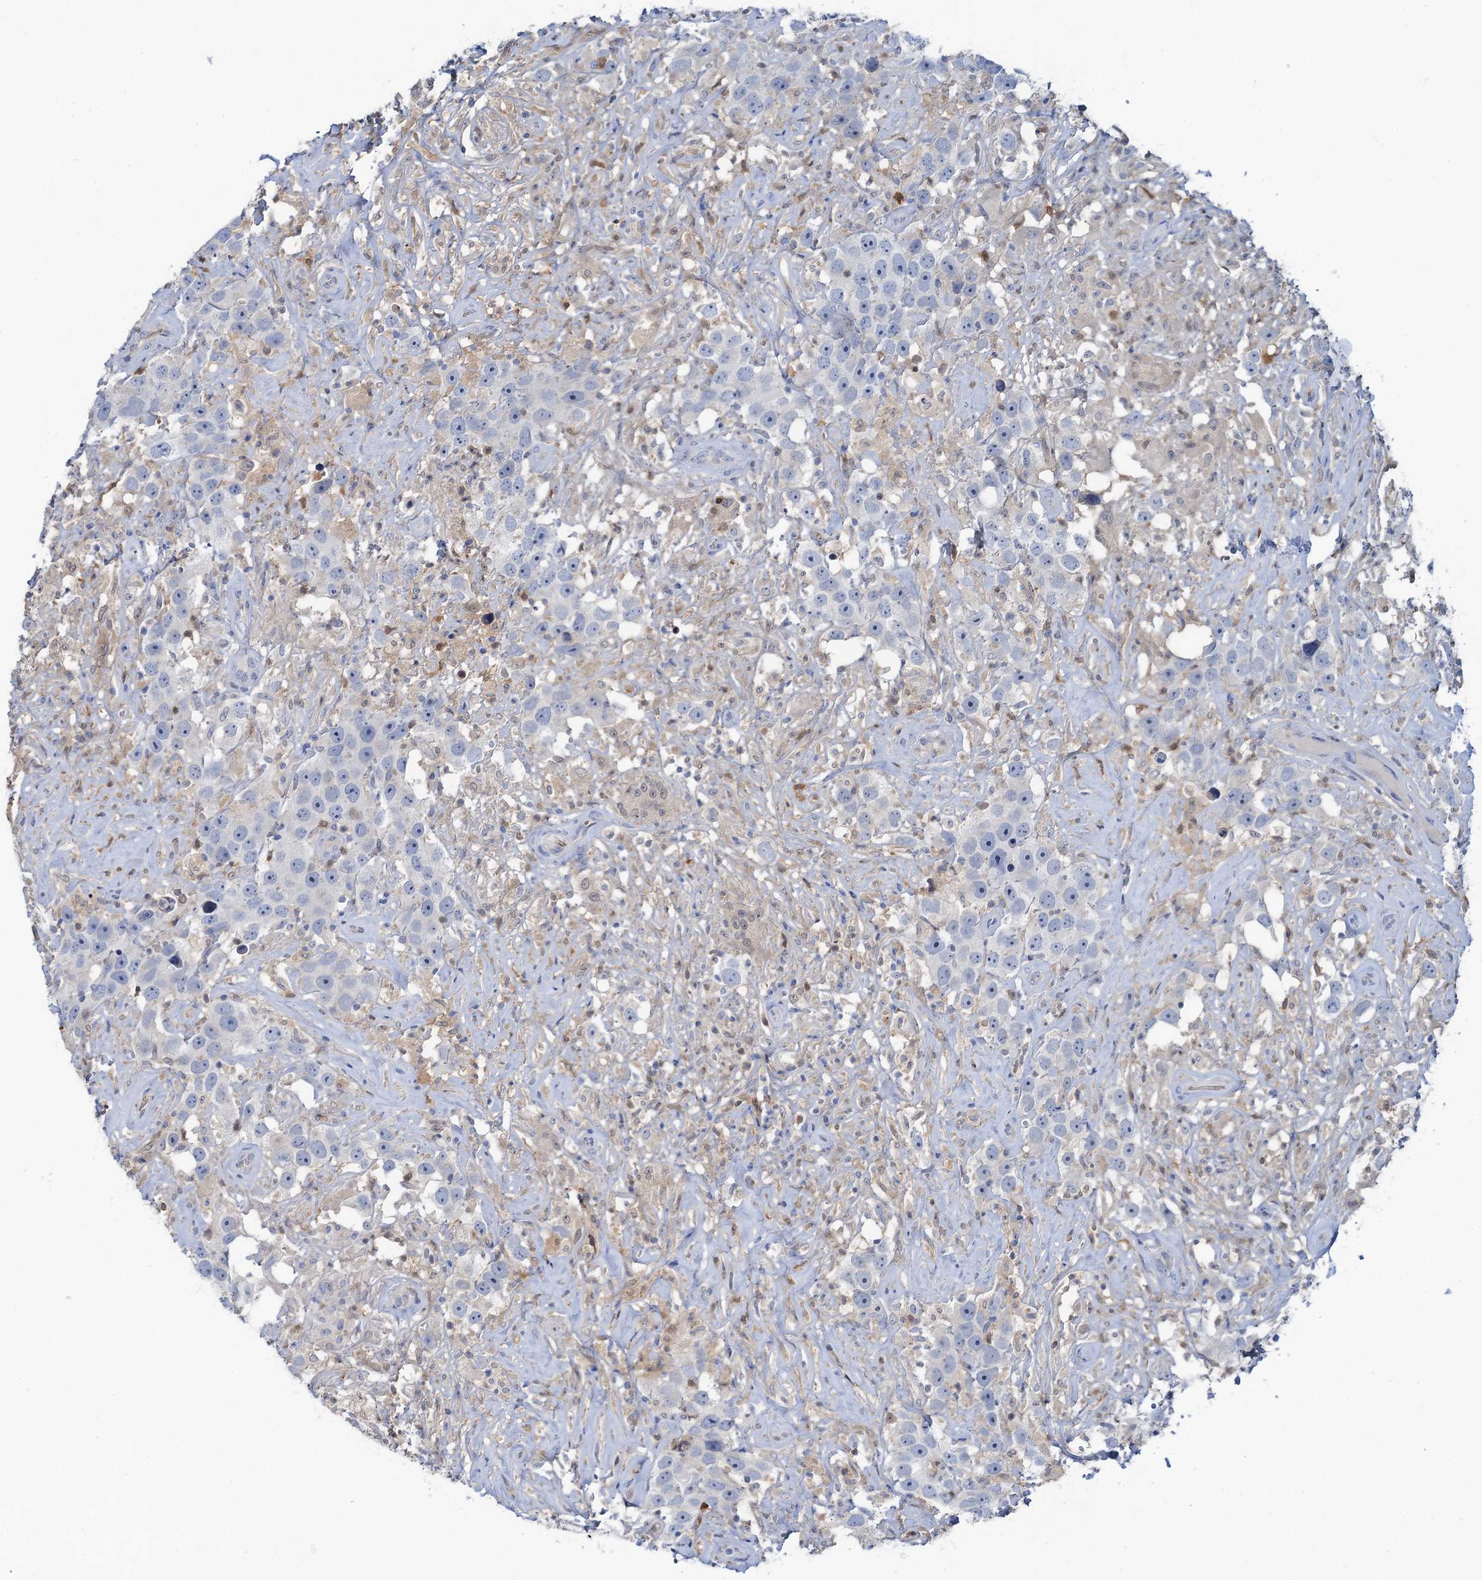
{"staining": {"intensity": "negative", "quantity": "none", "location": "none"}, "tissue": "testis cancer", "cell_type": "Tumor cells", "image_type": "cancer", "snomed": [{"axis": "morphology", "description": "Seminoma, NOS"}, {"axis": "topography", "description": "Testis"}], "caption": "This is an IHC photomicrograph of testis cancer. There is no expression in tumor cells.", "gene": "FAH", "patient": {"sex": "male", "age": 49}}